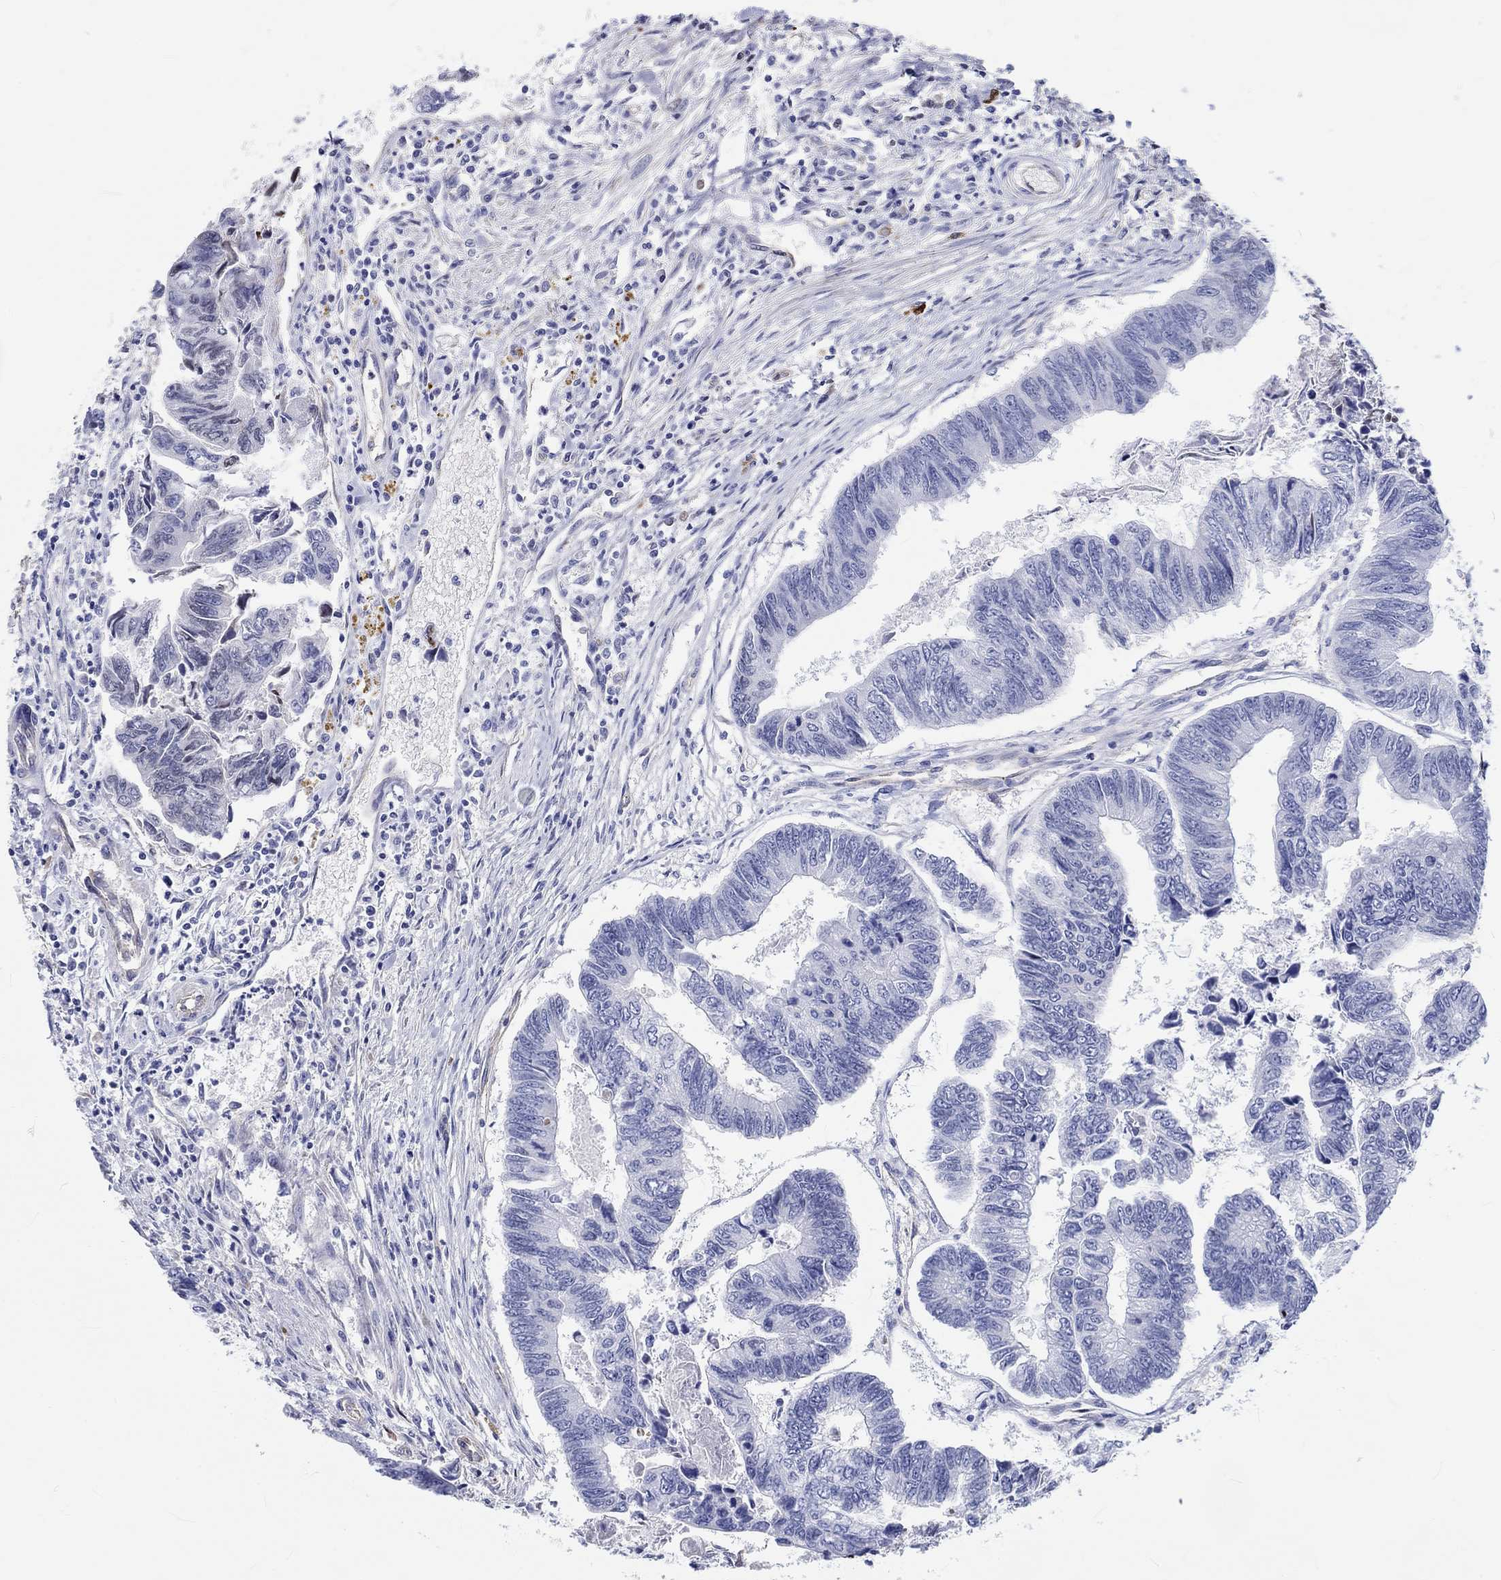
{"staining": {"intensity": "negative", "quantity": "none", "location": "none"}, "tissue": "colorectal cancer", "cell_type": "Tumor cells", "image_type": "cancer", "snomed": [{"axis": "morphology", "description": "Adenocarcinoma, NOS"}, {"axis": "topography", "description": "Colon"}], "caption": "This is an immunohistochemistry (IHC) histopathology image of colorectal adenocarcinoma. There is no staining in tumor cells.", "gene": "CDY2B", "patient": {"sex": "female", "age": 65}}